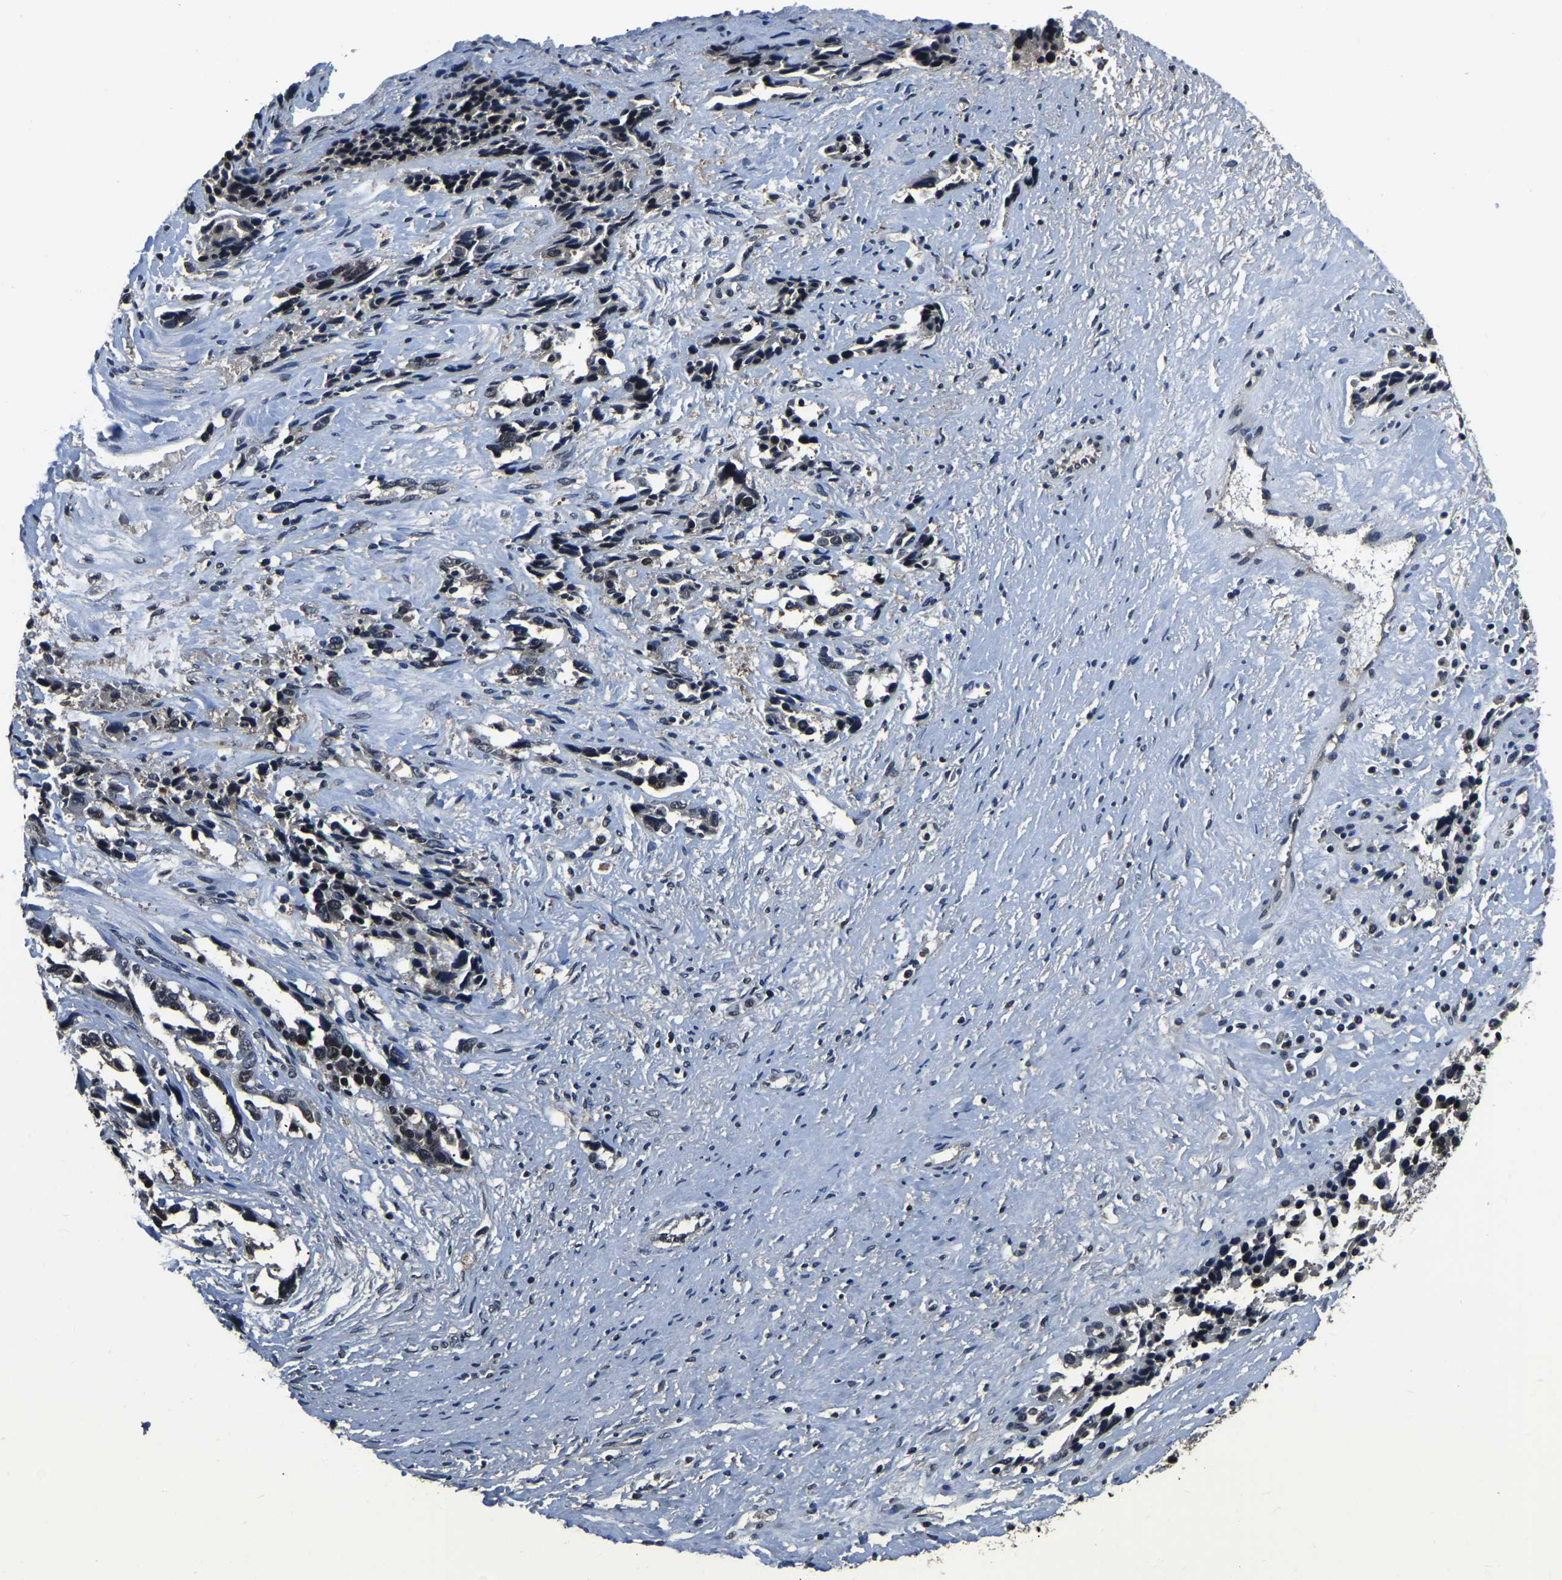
{"staining": {"intensity": "weak", "quantity": "<25%", "location": "nuclear"}, "tissue": "ovarian cancer", "cell_type": "Tumor cells", "image_type": "cancer", "snomed": [{"axis": "morphology", "description": "Cystadenocarcinoma, serous, NOS"}, {"axis": "topography", "description": "Ovary"}], "caption": "Protein analysis of ovarian cancer (serous cystadenocarcinoma) demonstrates no significant positivity in tumor cells. Brightfield microscopy of immunohistochemistry (IHC) stained with DAB (brown) and hematoxylin (blue), captured at high magnification.", "gene": "ANKIB1", "patient": {"sex": "female", "age": 44}}